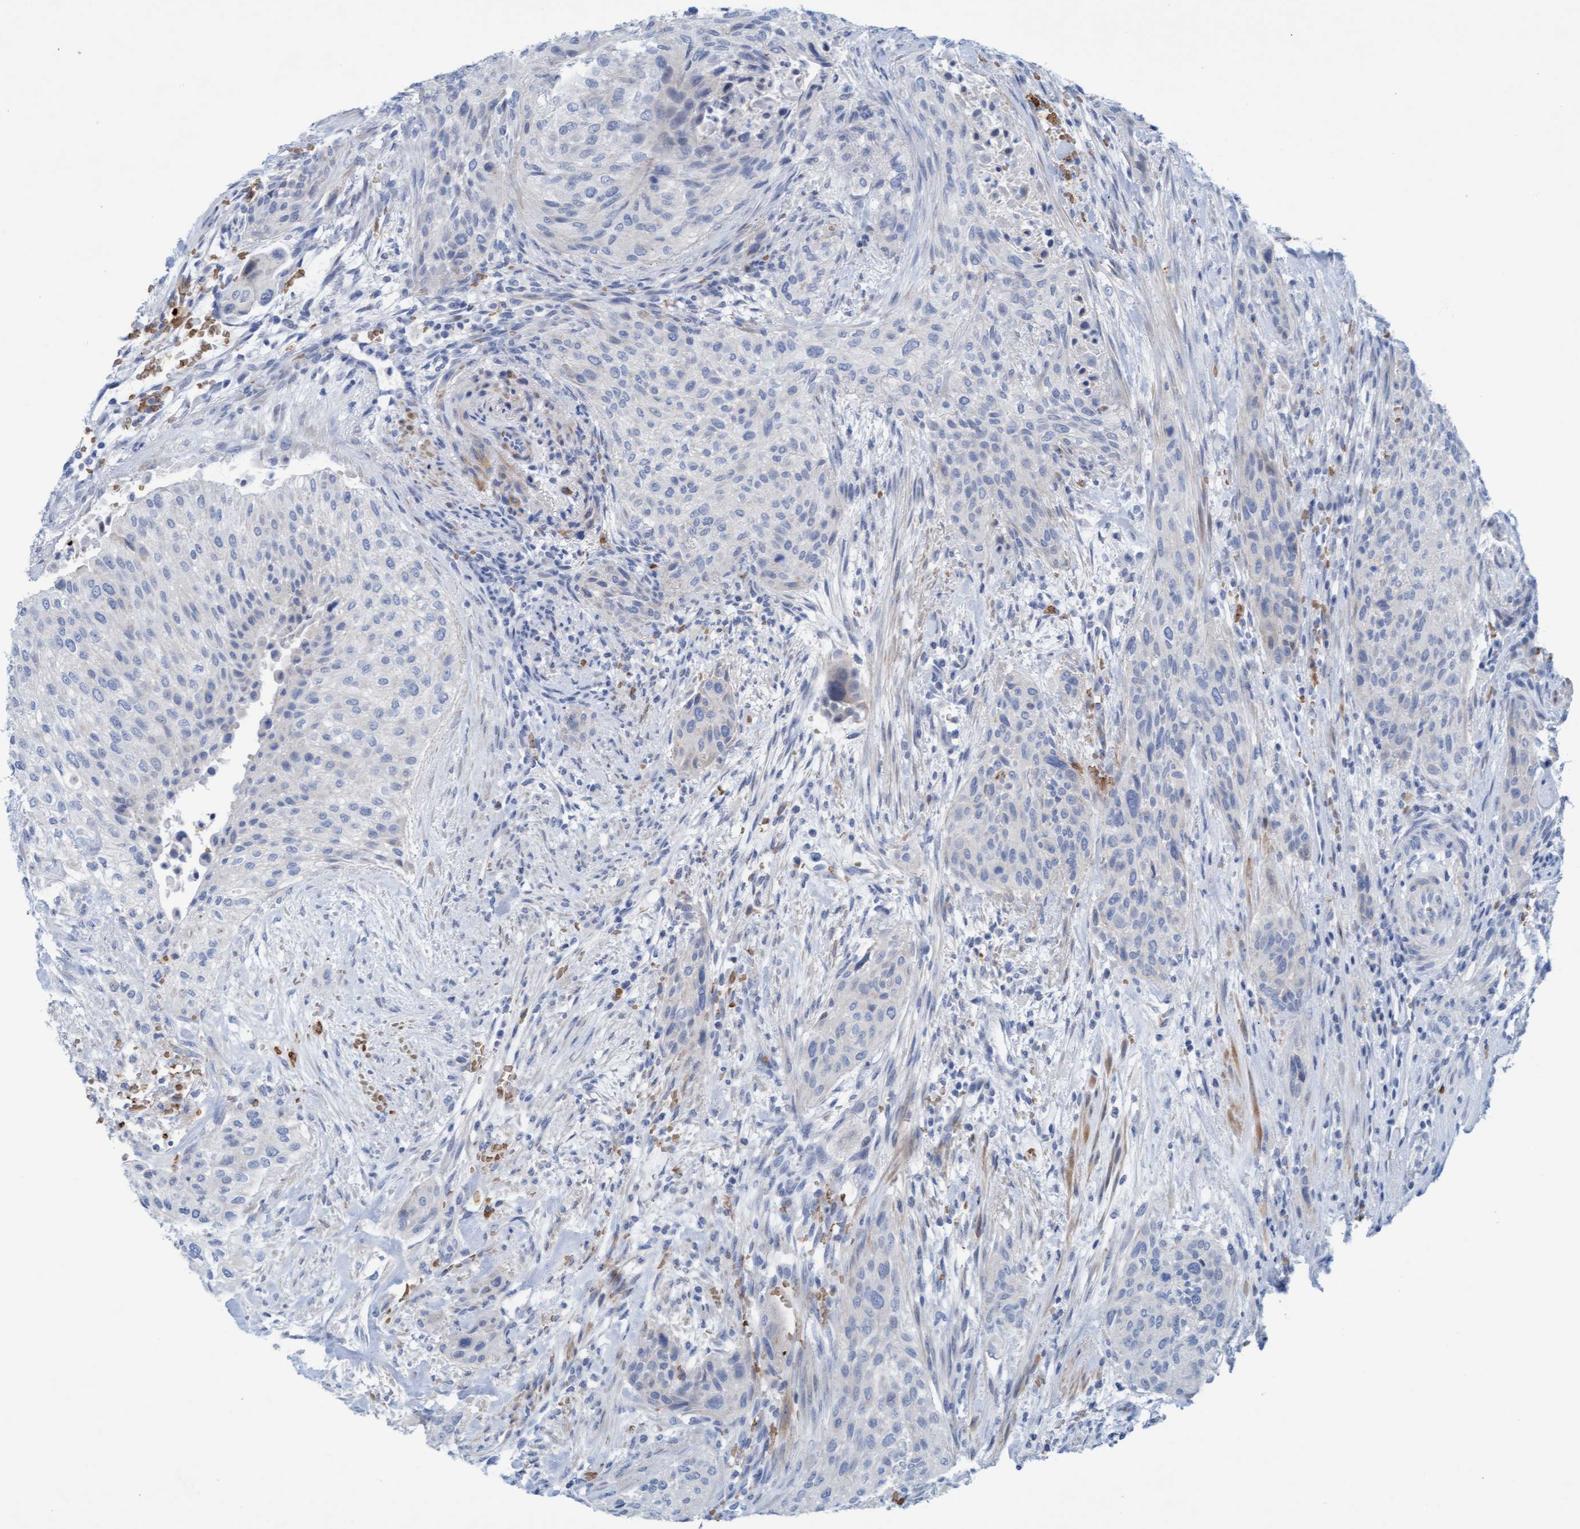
{"staining": {"intensity": "negative", "quantity": "none", "location": "none"}, "tissue": "urothelial cancer", "cell_type": "Tumor cells", "image_type": "cancer", "snomed": [{"axis": "morphology", "description": "Urothelial carcinoma, Low grade"}, {"axis": "morphology", "description": "Urothelial carcinoma, High grade"}, {"axis": "topography", "description": "Urinary bladder"}], "caption": "Human high-grade urothelial carcinoma stained for a protein using immunohistochemistry (IHC) displays no positivity in tumor cells.", "gene": "P2RX5", "patient": {"sex": "male", "age": 35}}